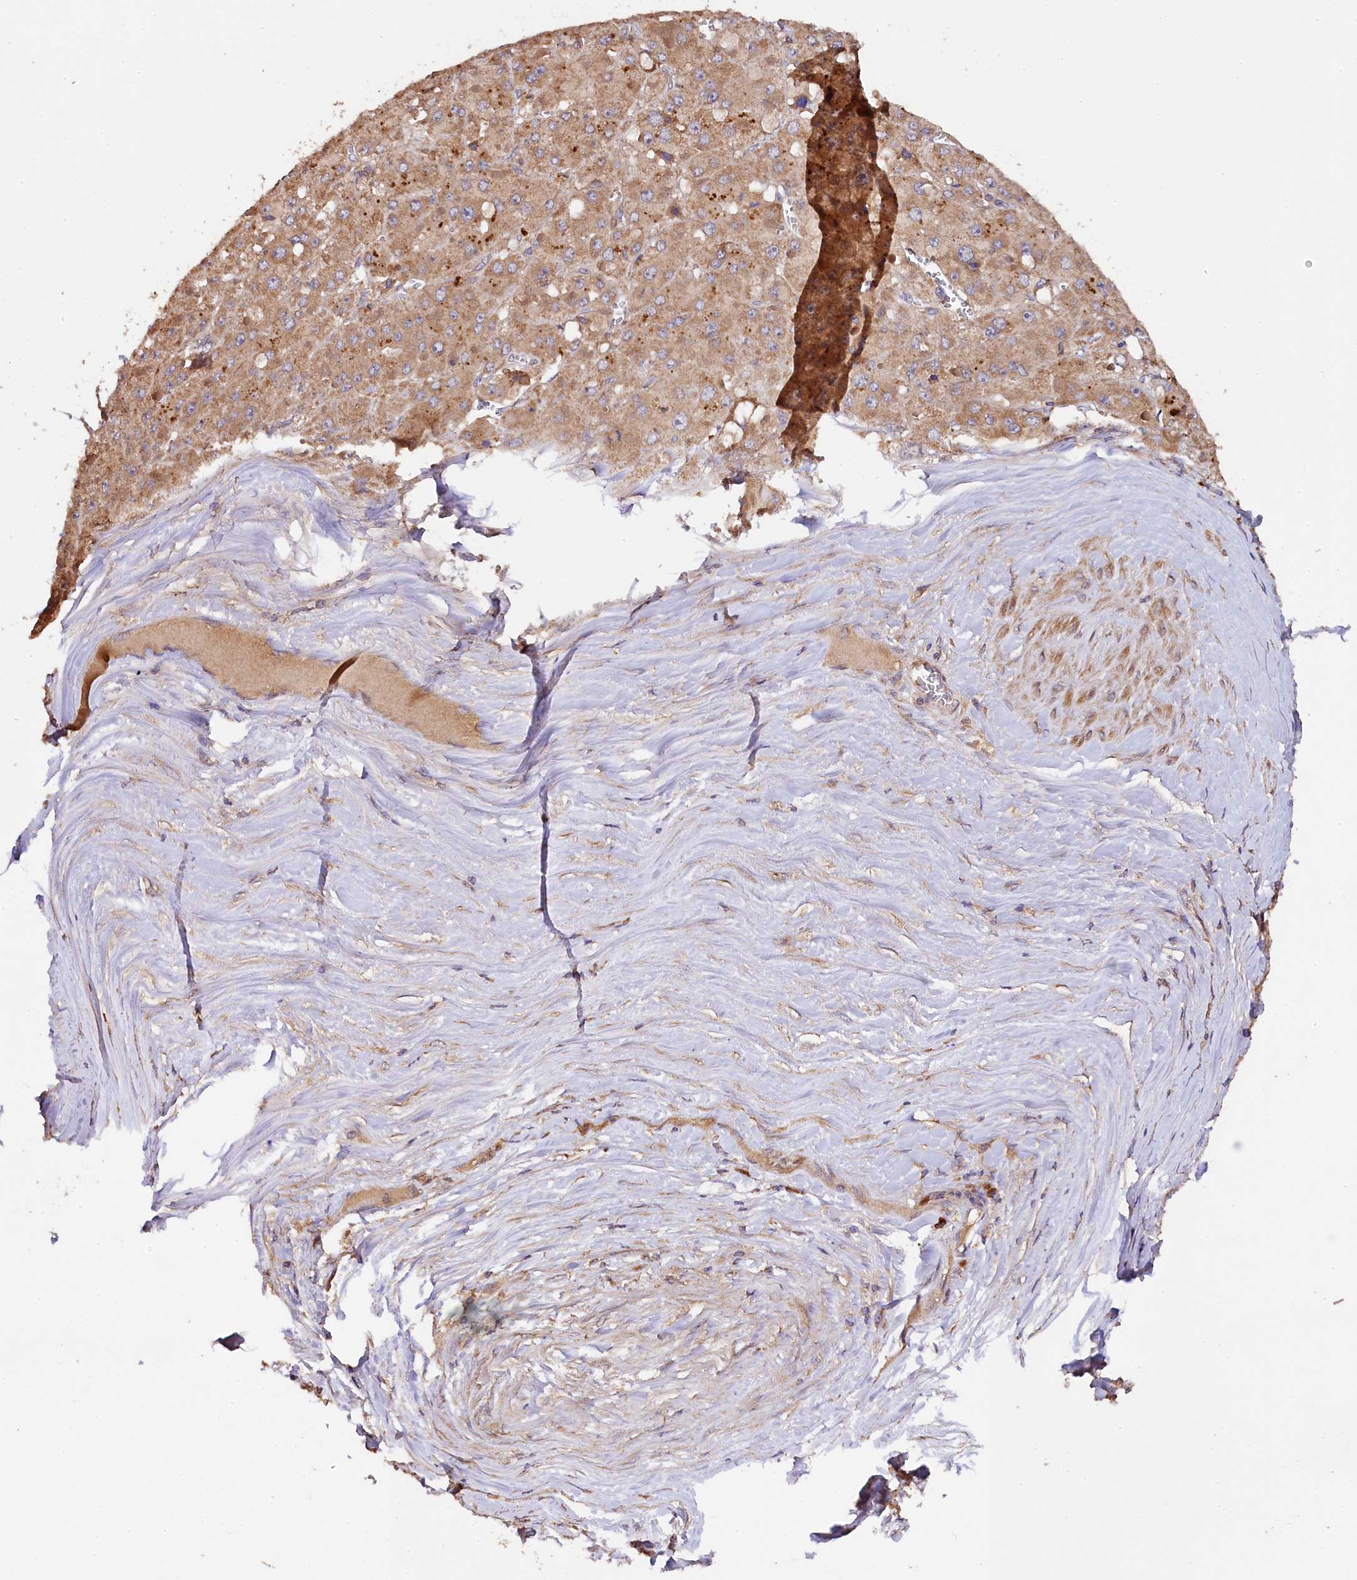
{"staining": {"intensity": "moderate", "quantity": ">75%", "location": "cytoplasmic/membranous"}, "tissue": "liver cancer", "cell_type": "Tumor cells", "image_type": "cancer", "snomed": [{"axis": "morphology", "description": "Carcinoma, Hepatocellular, NOS"}, {"axis": "topography", "description": "Liver"}], "caption": "DAB immunohistochemical staining of human liver cancer (hepatocellular carcinoma) exhibits moderate cytoplasmic/membranous protein expression in about >75% of tumor cells.", "gene": "KLC2", "patient": {"sex": "female", "age": 73}}